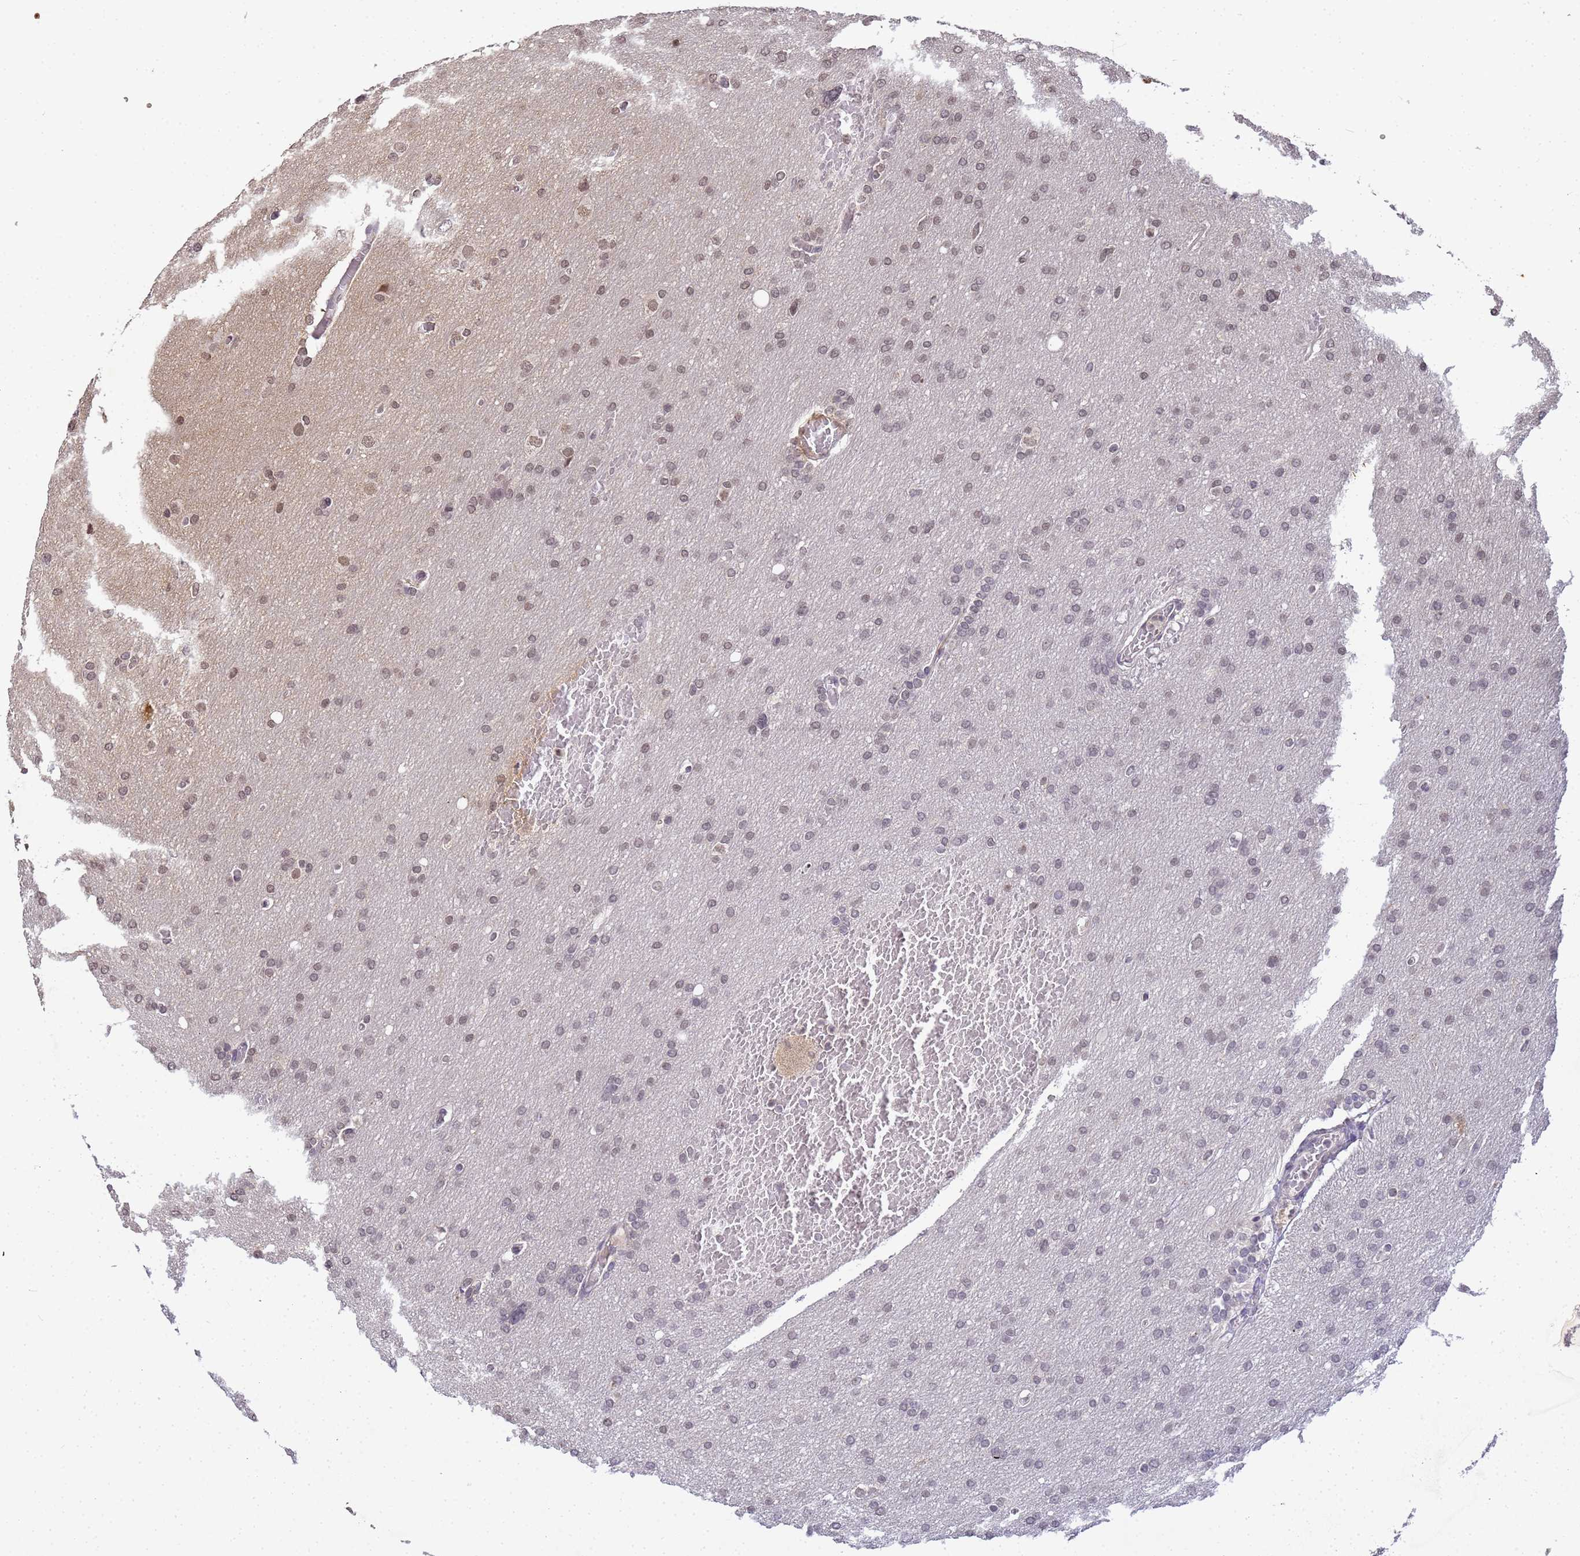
{"staining": {"intensity": "weak", "quantity": "25%-75%", "location": "nuclear"}, "tissue": "glioma", "cell_type": "Tumor cells", "image_type": "cancer", "snomed": [{"axis": "morphology", "description": "Glioma, malignant, High grade"}, {"axis": "topography", "description": "Cerebral cortex"}], "caption": "This photomicrograph exhibits immunohistochemistry staining of human glioma, with low weak nuclear expression in approximately 25%-75% of tumor cells.", "gene": "MYL7", "patient": {"sex": "female", "age": 36}}